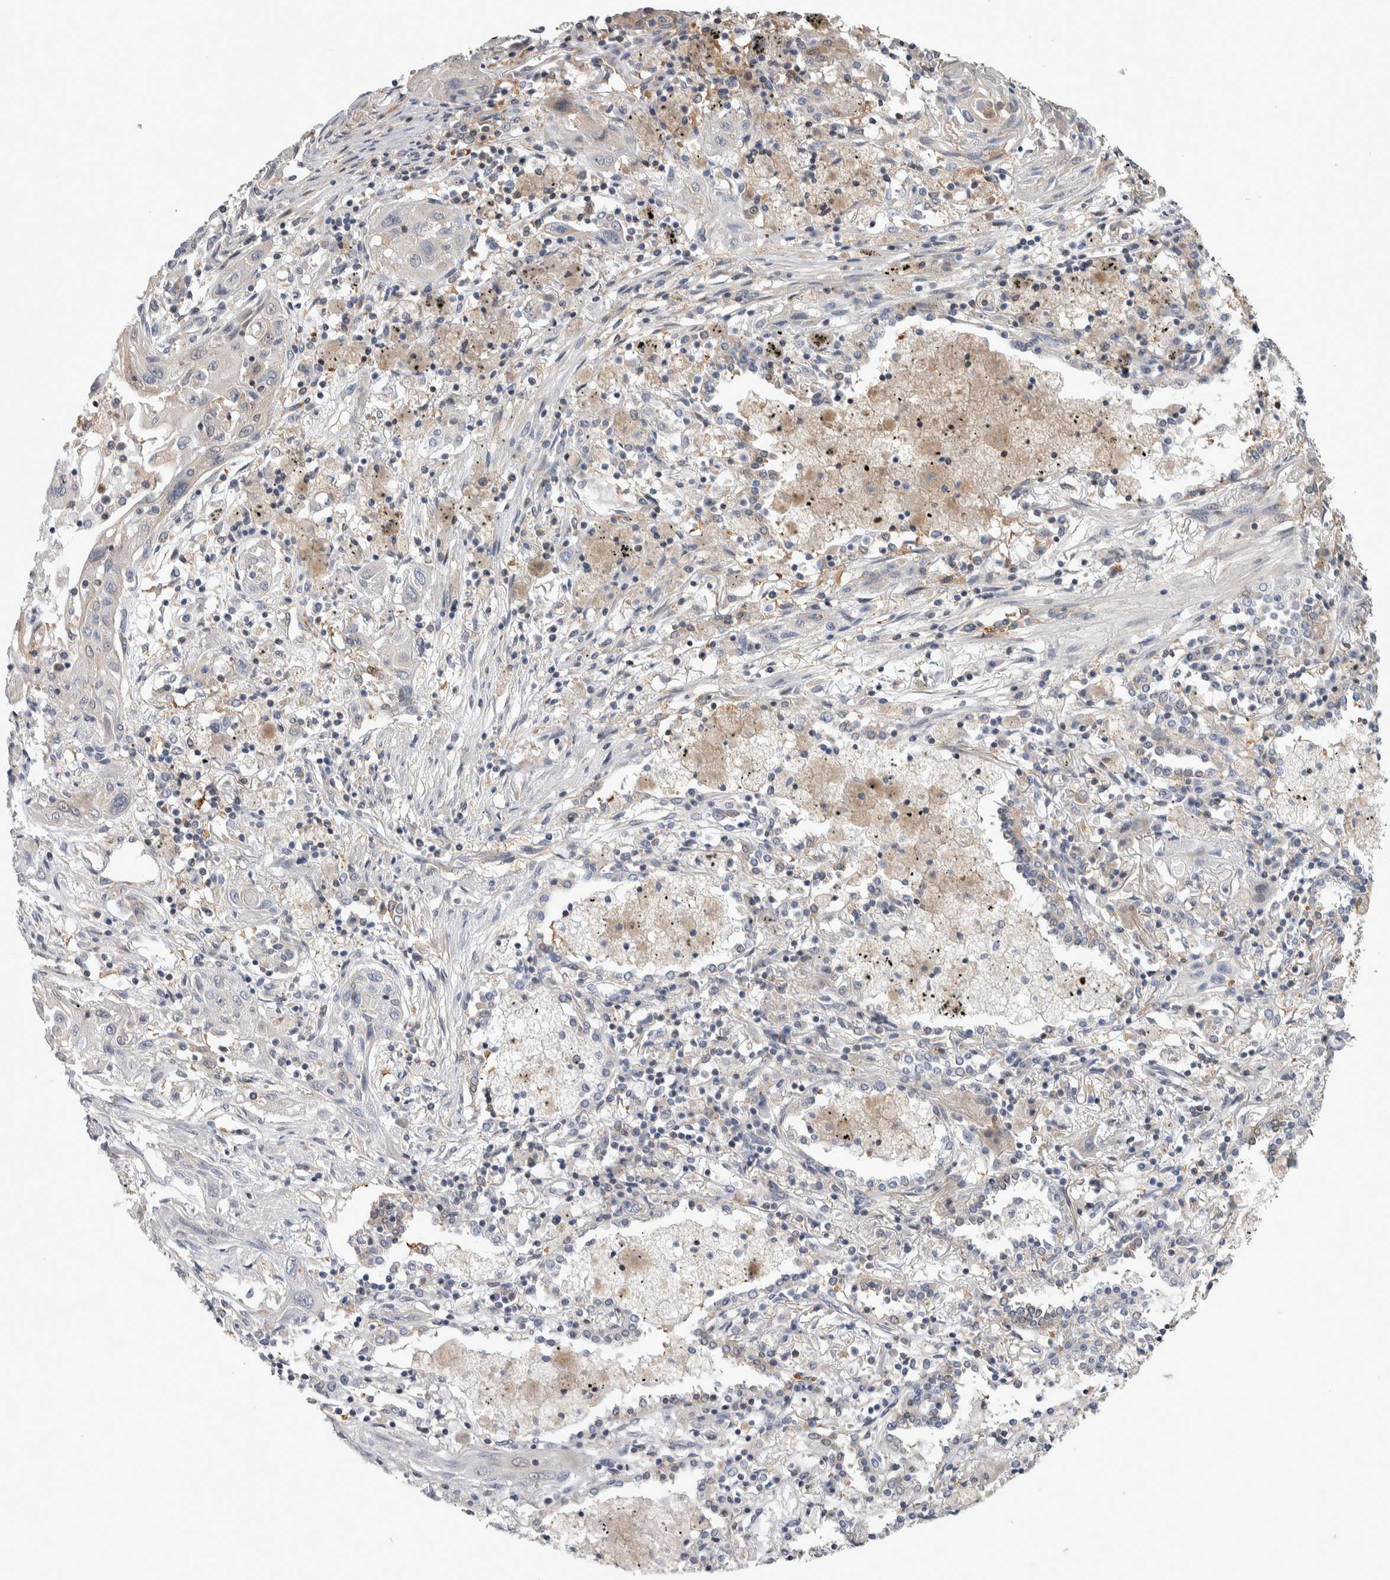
{"staining": {"intensity": "negative", "quantity": "none", "location": "none"}, "tissue": "lung cancer", "cell_type": "Tumor cells", "image_type": "cancer", "snomed": [{"axis": "morphology", "description": "Squamous cell carcinoma, NOS"}, {"axis": "topography", "description": "Lung"}], "caption": "The histopathology image displays no staining of tumor cells in squamous cell carcinoma (lung).", "gene": "TAX1BP1", "patient": {"sex": "female", "age": 47}}